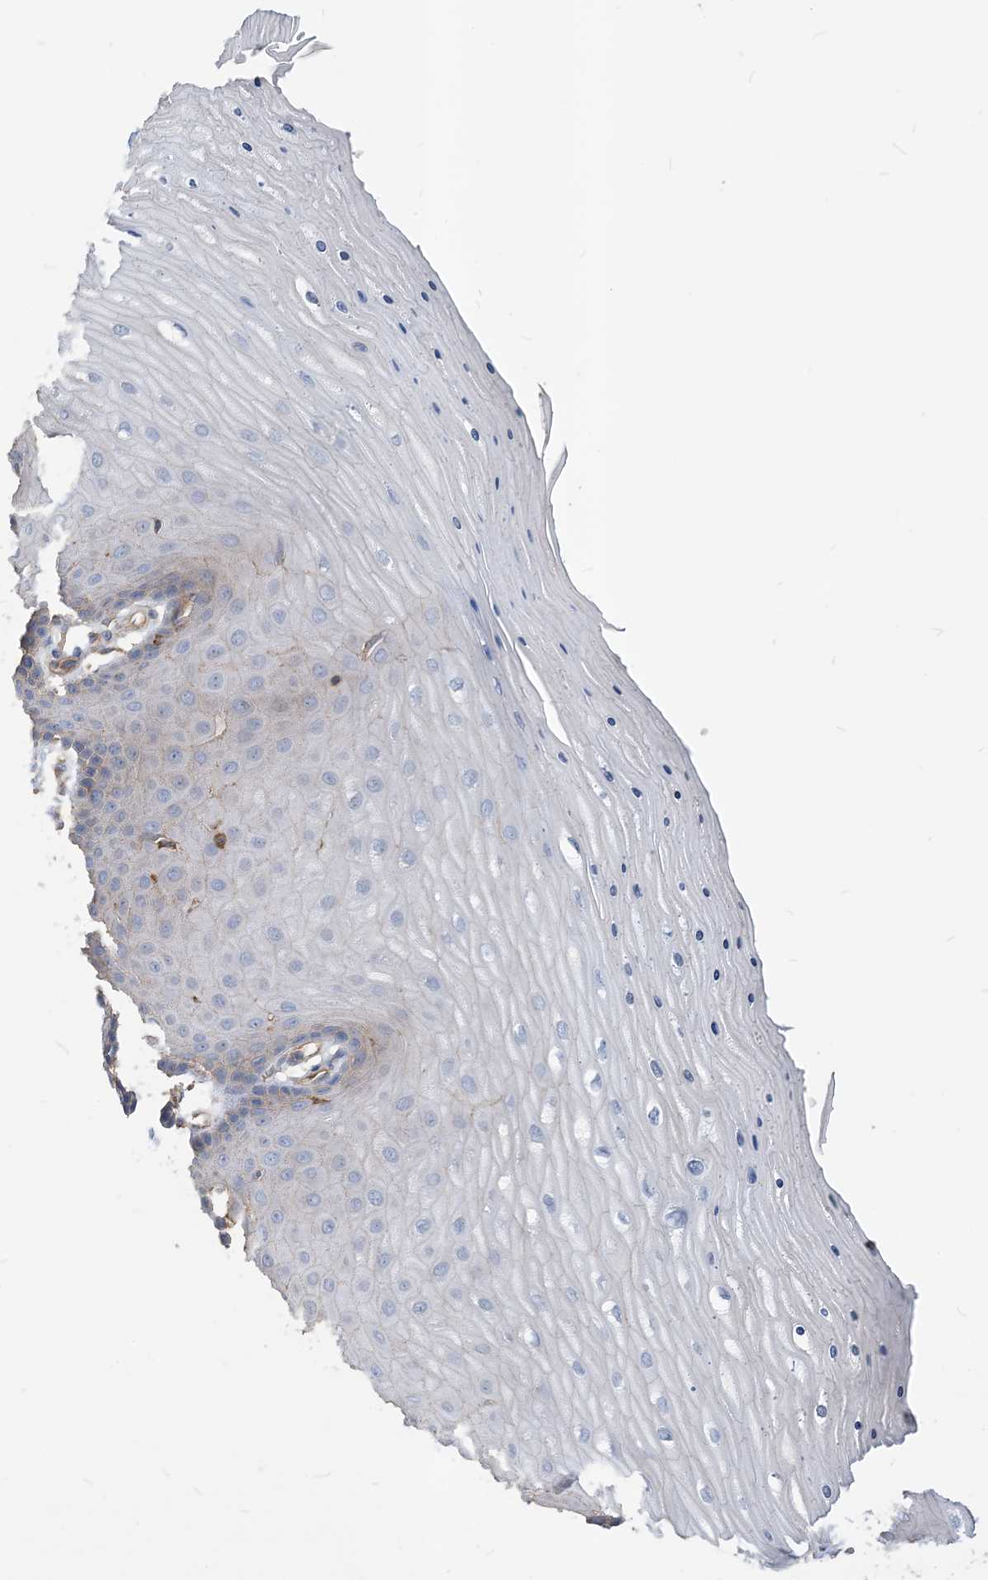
{"staining": {"intensity": "moderate", "quantity": "<25%", "location": "cytoplasmic/membranous"}, "tissue": "cervix", "cell_type": "Glandular cells", "image_type": "normal", "snomed": [{"axis": "morphology", "description": "Normal tissue, NOS"}, {"axis": "topography", "description": "Cervix"}], "caption": "The micrograph displays staining of benign cervix, revealing moderate cytoplasmic/membranous protein positivity (brown color) within glandular cells. (DAB IHC with brightfield microscopy, high magnification).", "gene": "PARVG", "patient": {"sex": "female", "age": 55}}